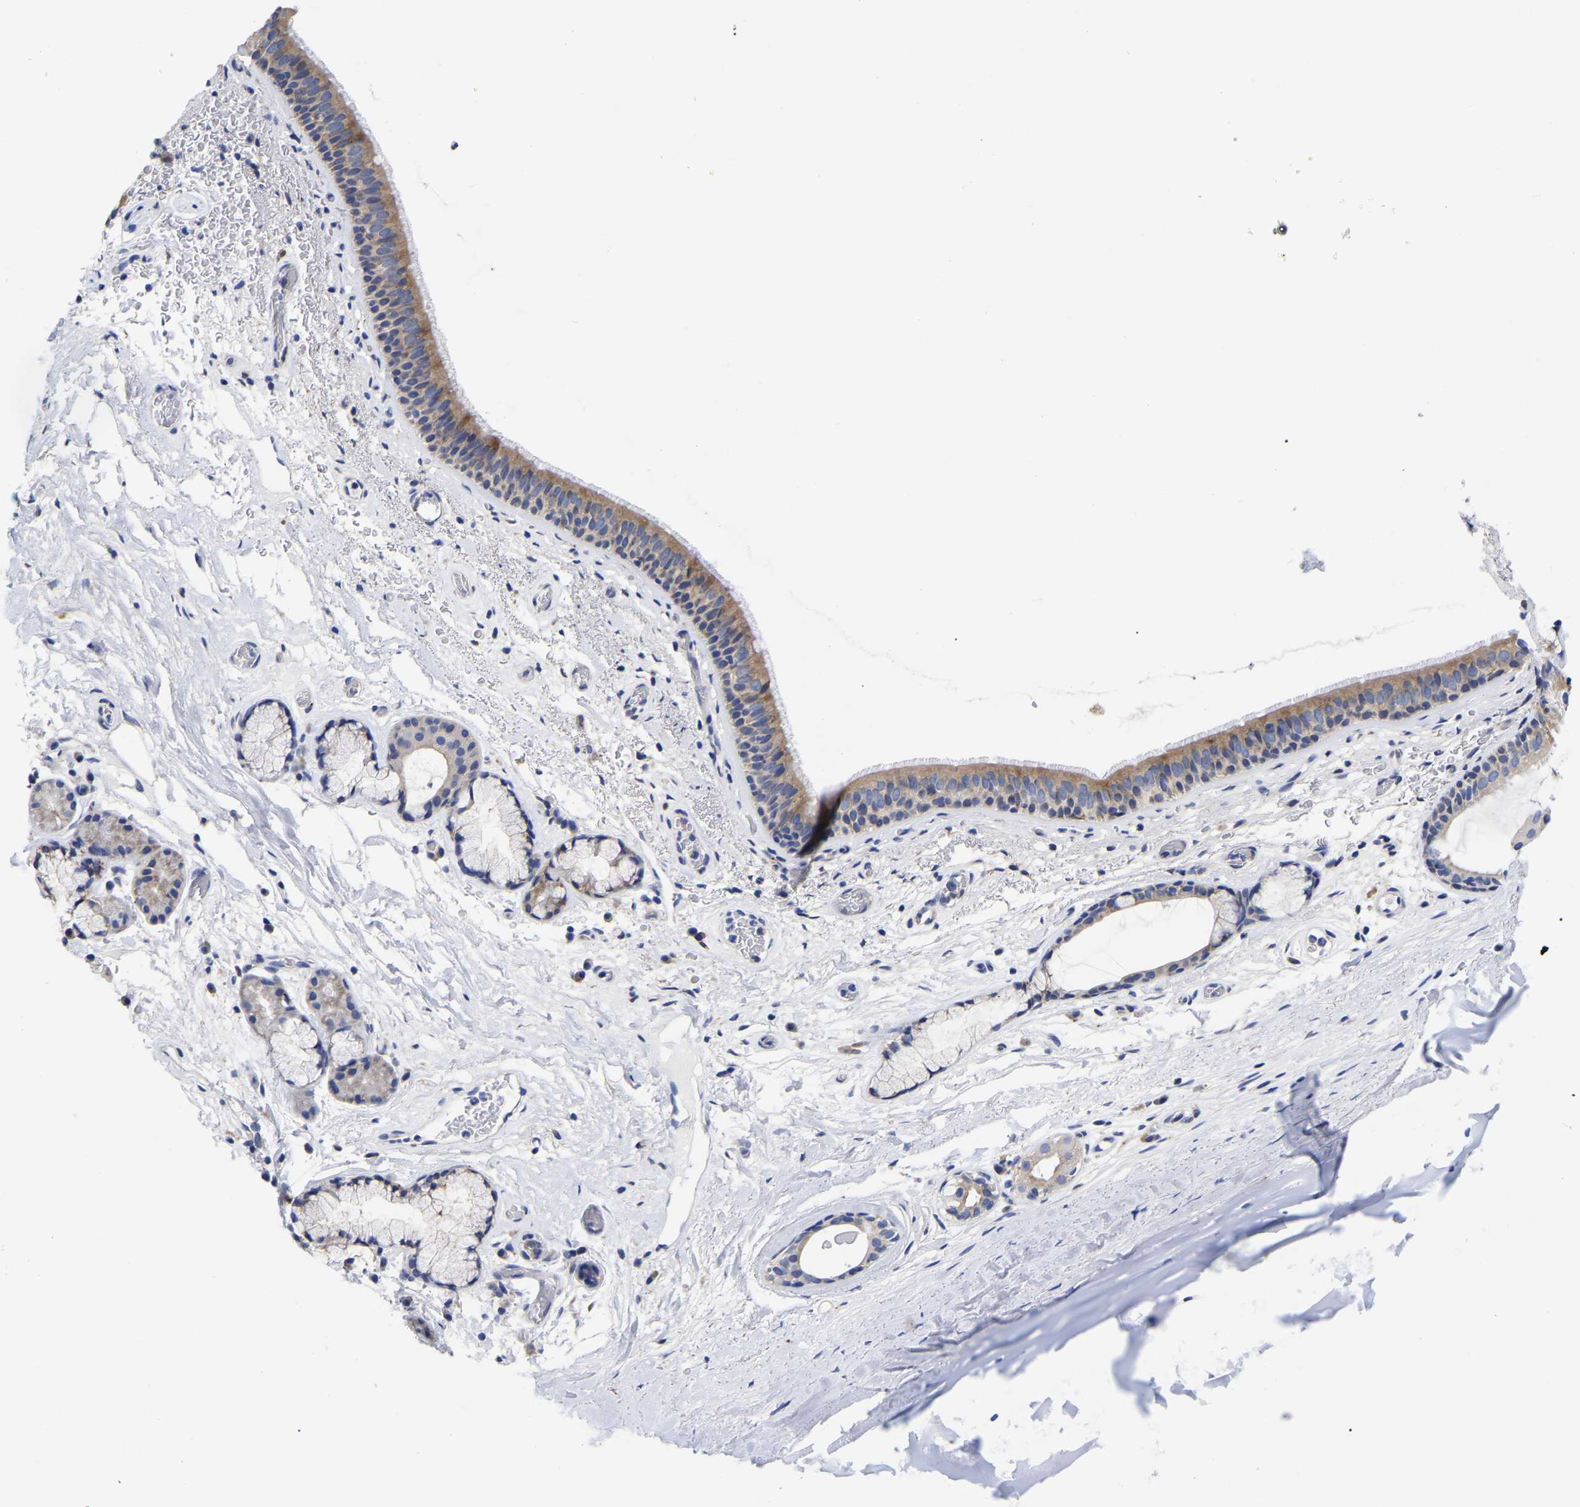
{"staining": {"intensity": "moderate", "quantity": ">75%", "location": "cytoplasmic/membranous"}, "tissue": "bronchus", "cell_type": "Respiratory epithelial cells", "image_type": "normal", "snomed": [{"axis": "morphology", "description": "Normal tissue, NOS"}, {"axis": "topography", "description": "Cartilage tissue"}], "caption": "Protein expression analysis of unremarkable bronchus displays moderate cytoplasmic/membranous positivity in about >75% of respiratory epithelial cells. (brown staining indicates protein expression, while blue staining denotes nuclei).", "gene": "CFAP298", "patient": {"sex": "female", "age": 63}}